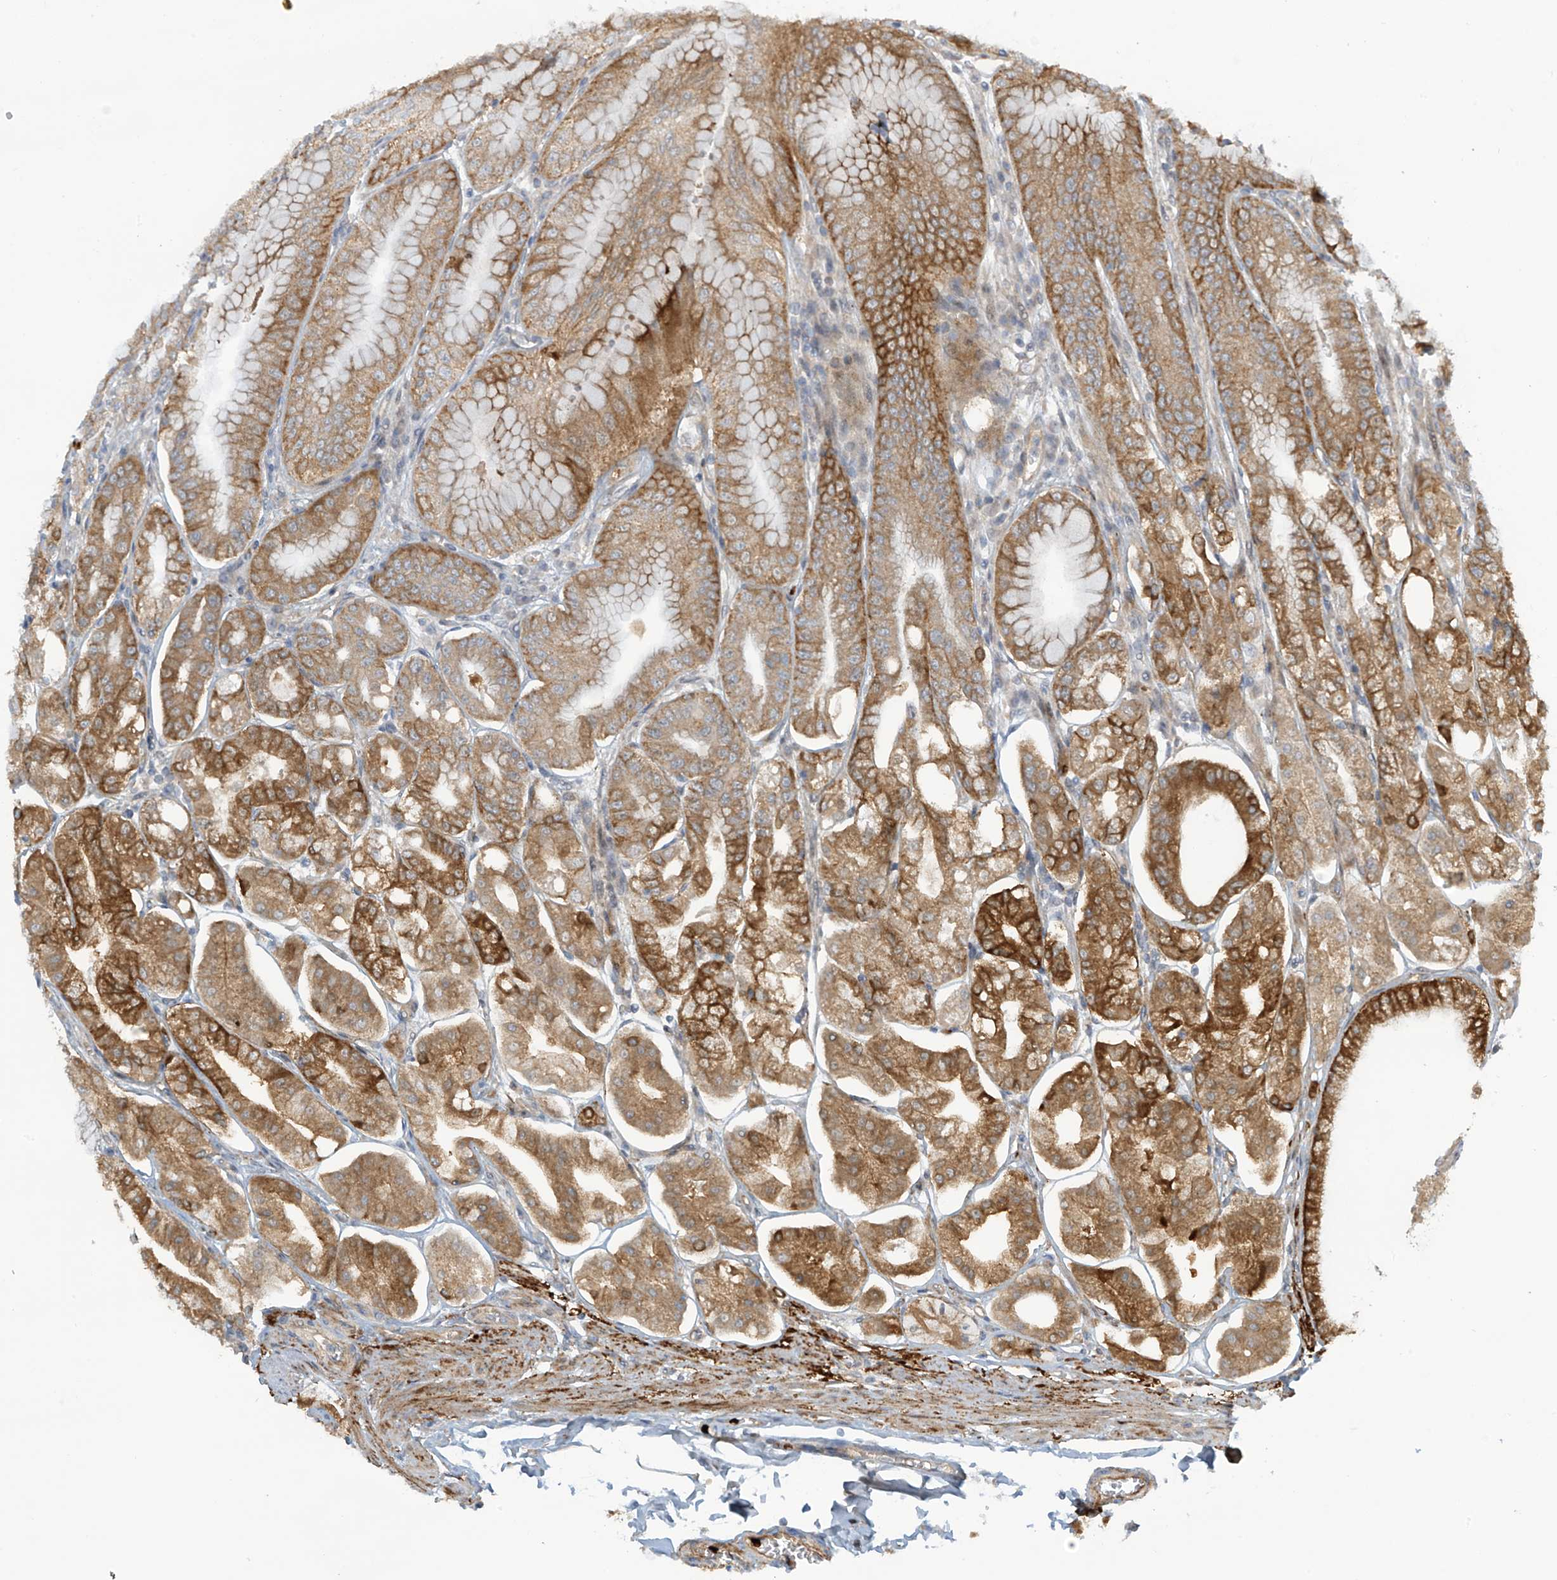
{"staining": {"intensity": "moderate", "quantity": ">75%", "location": "cytoplasmic/membranous"}, "tissue": "stomach", "cell_type": "Glandular cells", "image_type": "normal", "snomed": [{"axis": "morphology", "description": "Normal tissue, NOS"}, {"axis": "topography", "description": "Stomach, lower"}], "caption": "IHC (DAB (3,3'-diaminobenzidine)) staining of benign stomach displays moderate cytoplasmic/membranous protein positivity in about >75% of glandular cells.", "gene": "FSD1L", "patient": {"sex": "male", "age": 71}}